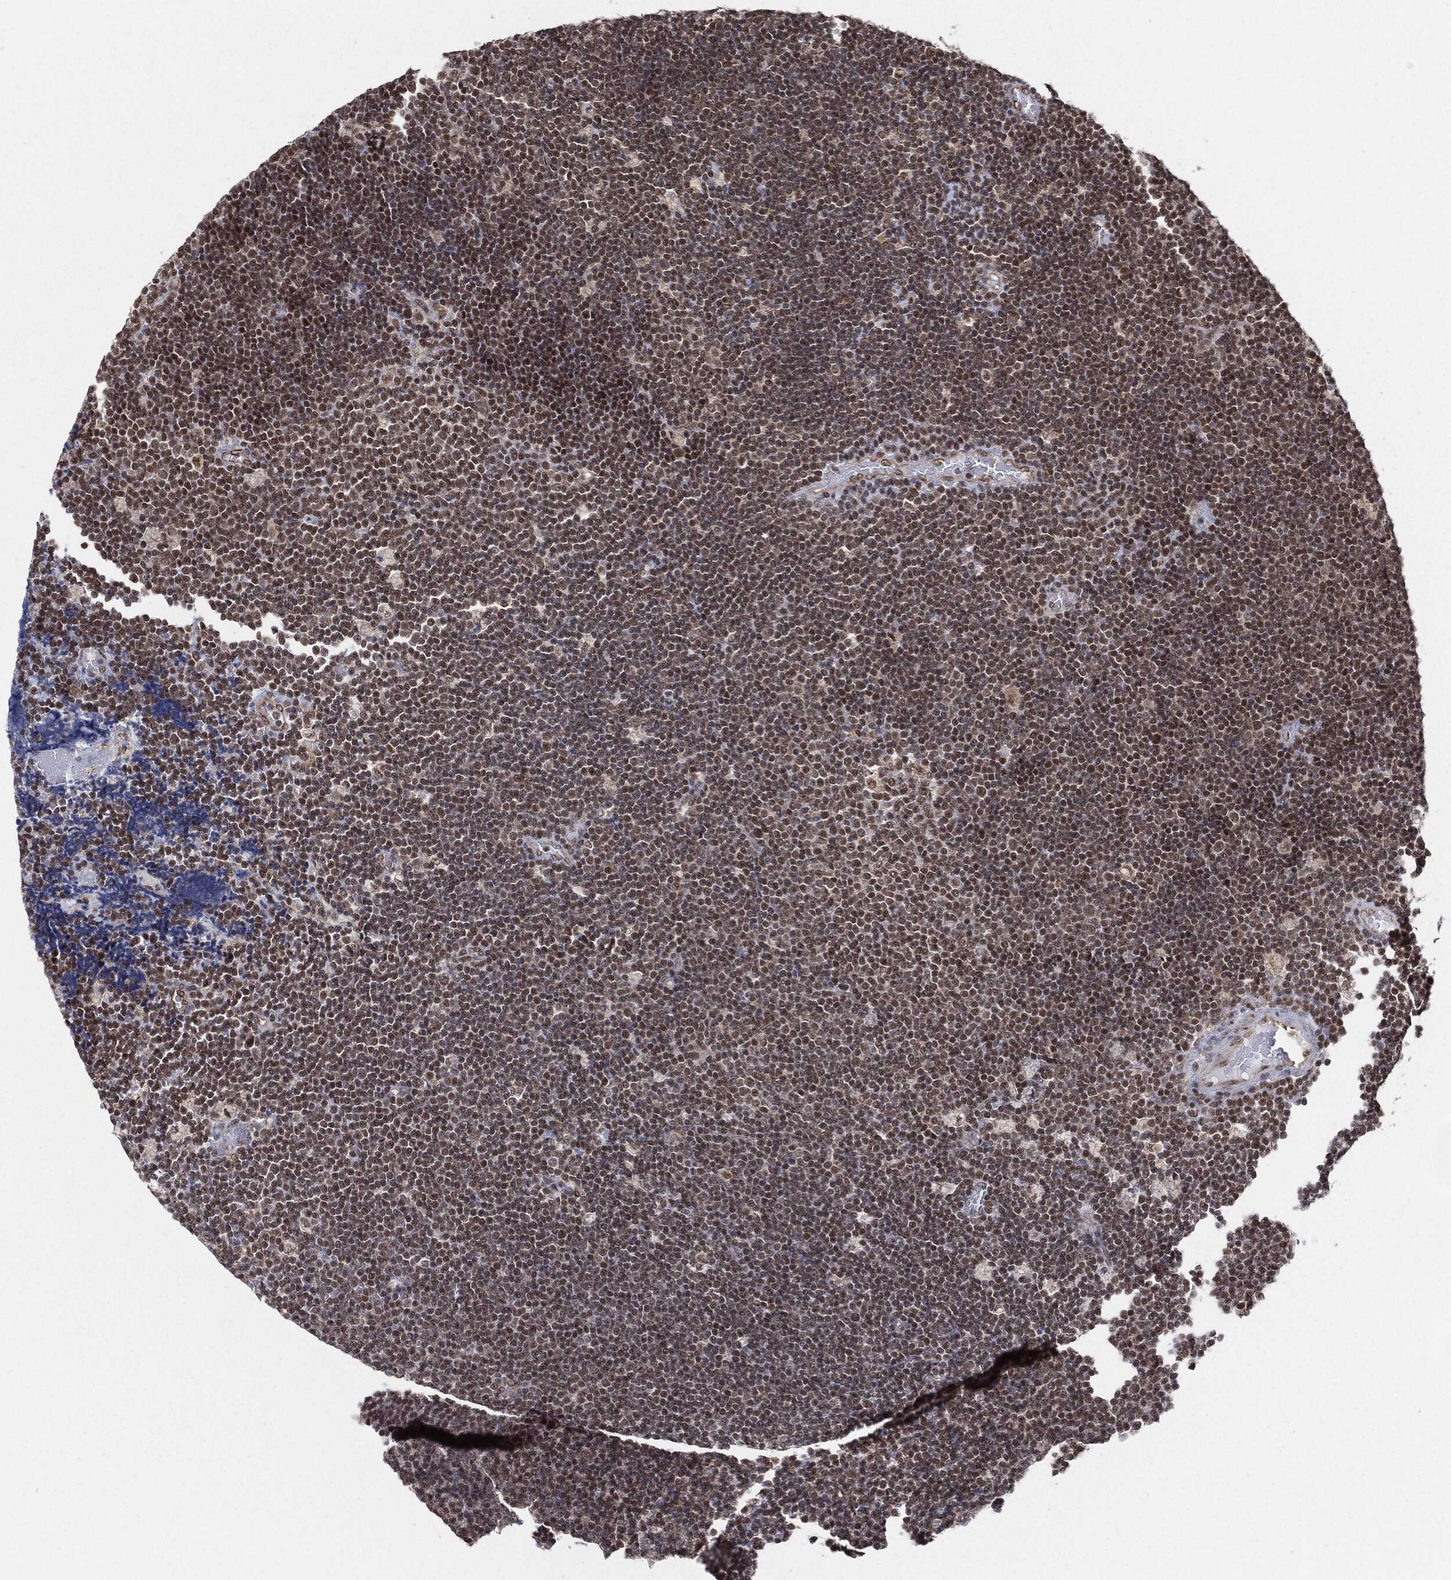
{"staining": {"intensity": "moderate", "quantity": ">75%", "location": "nuclear"}, "tissue": "lymphoma", "cell_type": "Tumor cells", "image_type": "cancer", "snomed": [{"axis": "morphology", "description": "Malignant lymphoma, non-Hodgkin's type, Low grade"}, {"axis": "topography", "description": "Brain"}], "caption": "This image displays lymphoma stained with immunohistochemistry (IHC) to label a protein in brown. The nuclear of tumor cells show moderate positivity for the protein. Nuclei are counter-stained blue.", "gene": "TP53RK", "patient": {"sex": "female", "age": 66}}